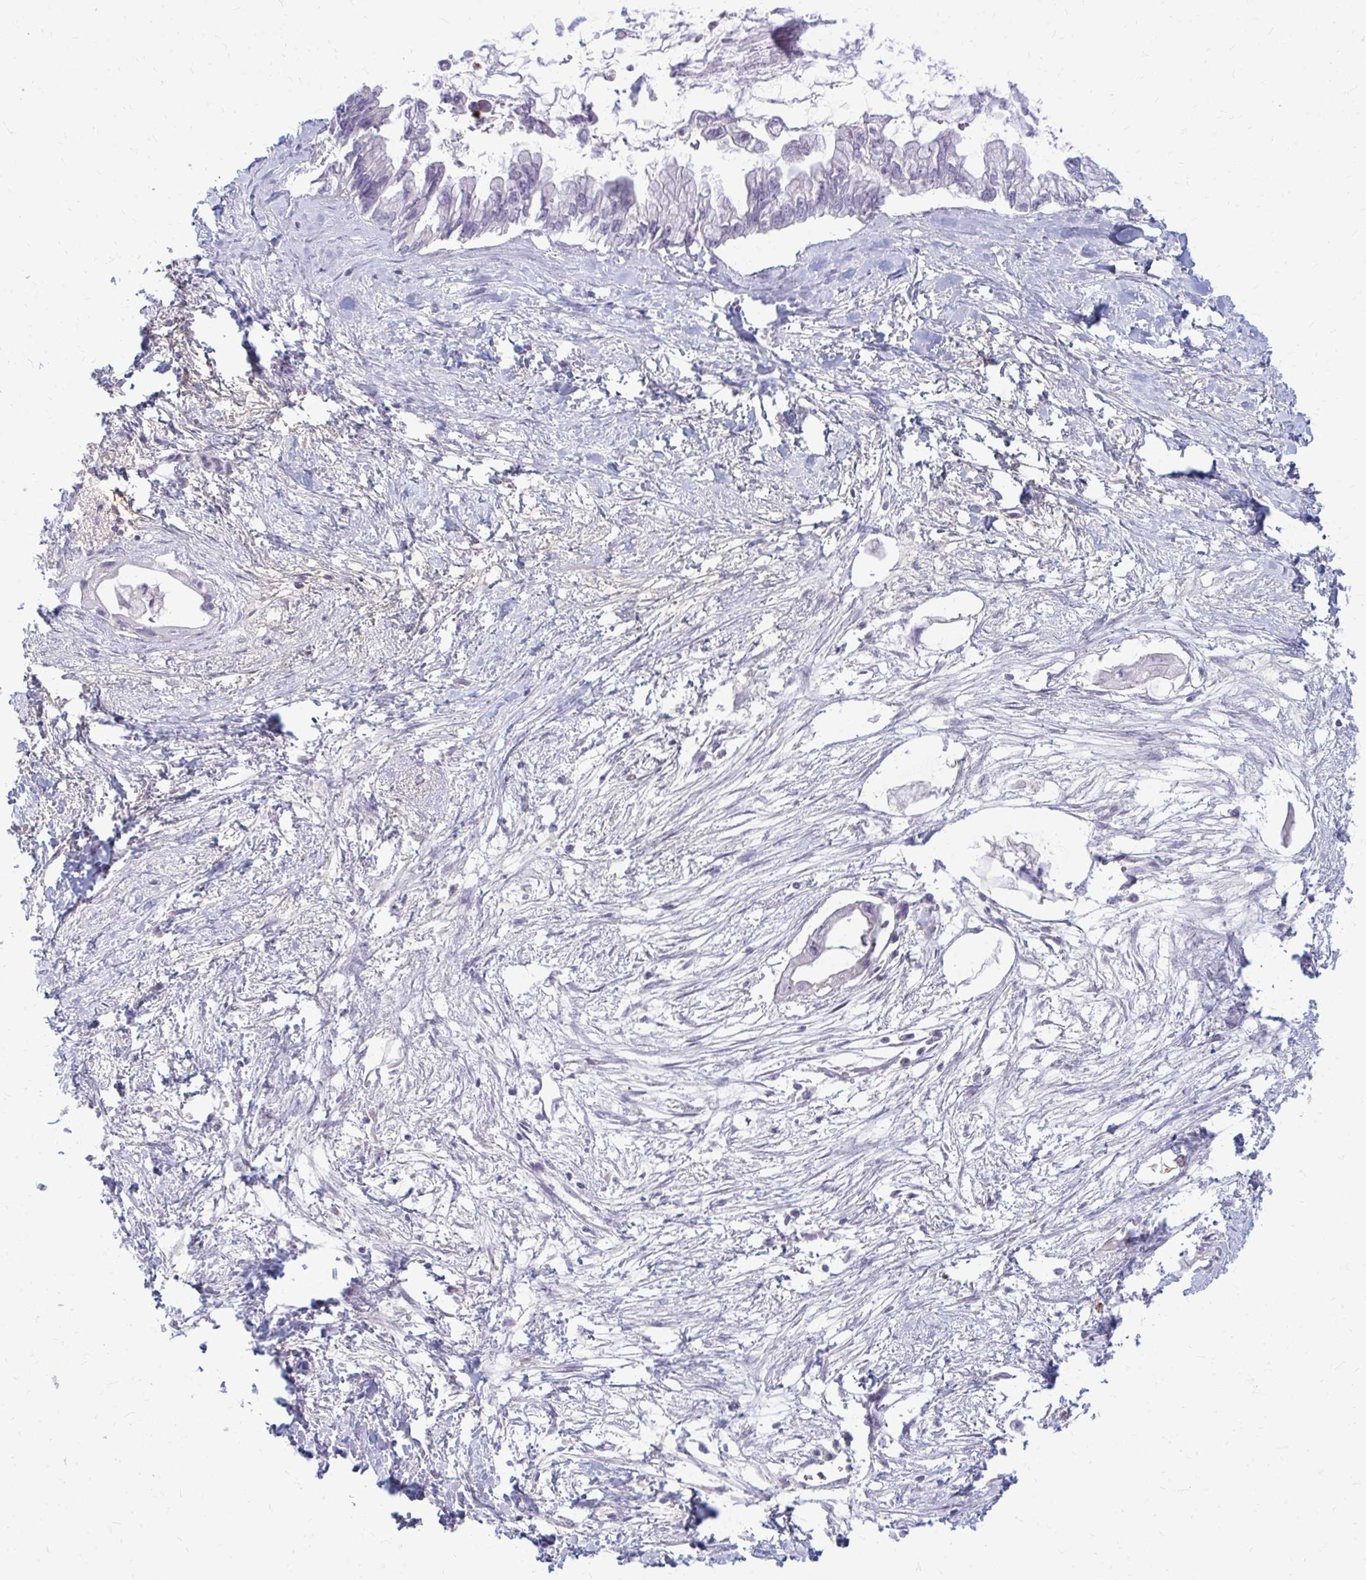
{"staining": {"intensity": "negative", "quantity": "none", "location": "none"}, "tissue": "pancreatic cancer", "cell_type": "Tumor cells", "image_type": "cancer", "snomed": [{"axis": "morphology", "description": "Adenocarcinoma, NOS"}, {"axis": "topography", "description": "Pancreas"}], "caption": "High power microscopy histopathology image of an immunohistochemistry histopathology image of adenocarcinoma (pancreatic), revealing no significant staining in tumor cells.", "gene": "RAB33A", "patient": {"sex": "male", "age": 61}}